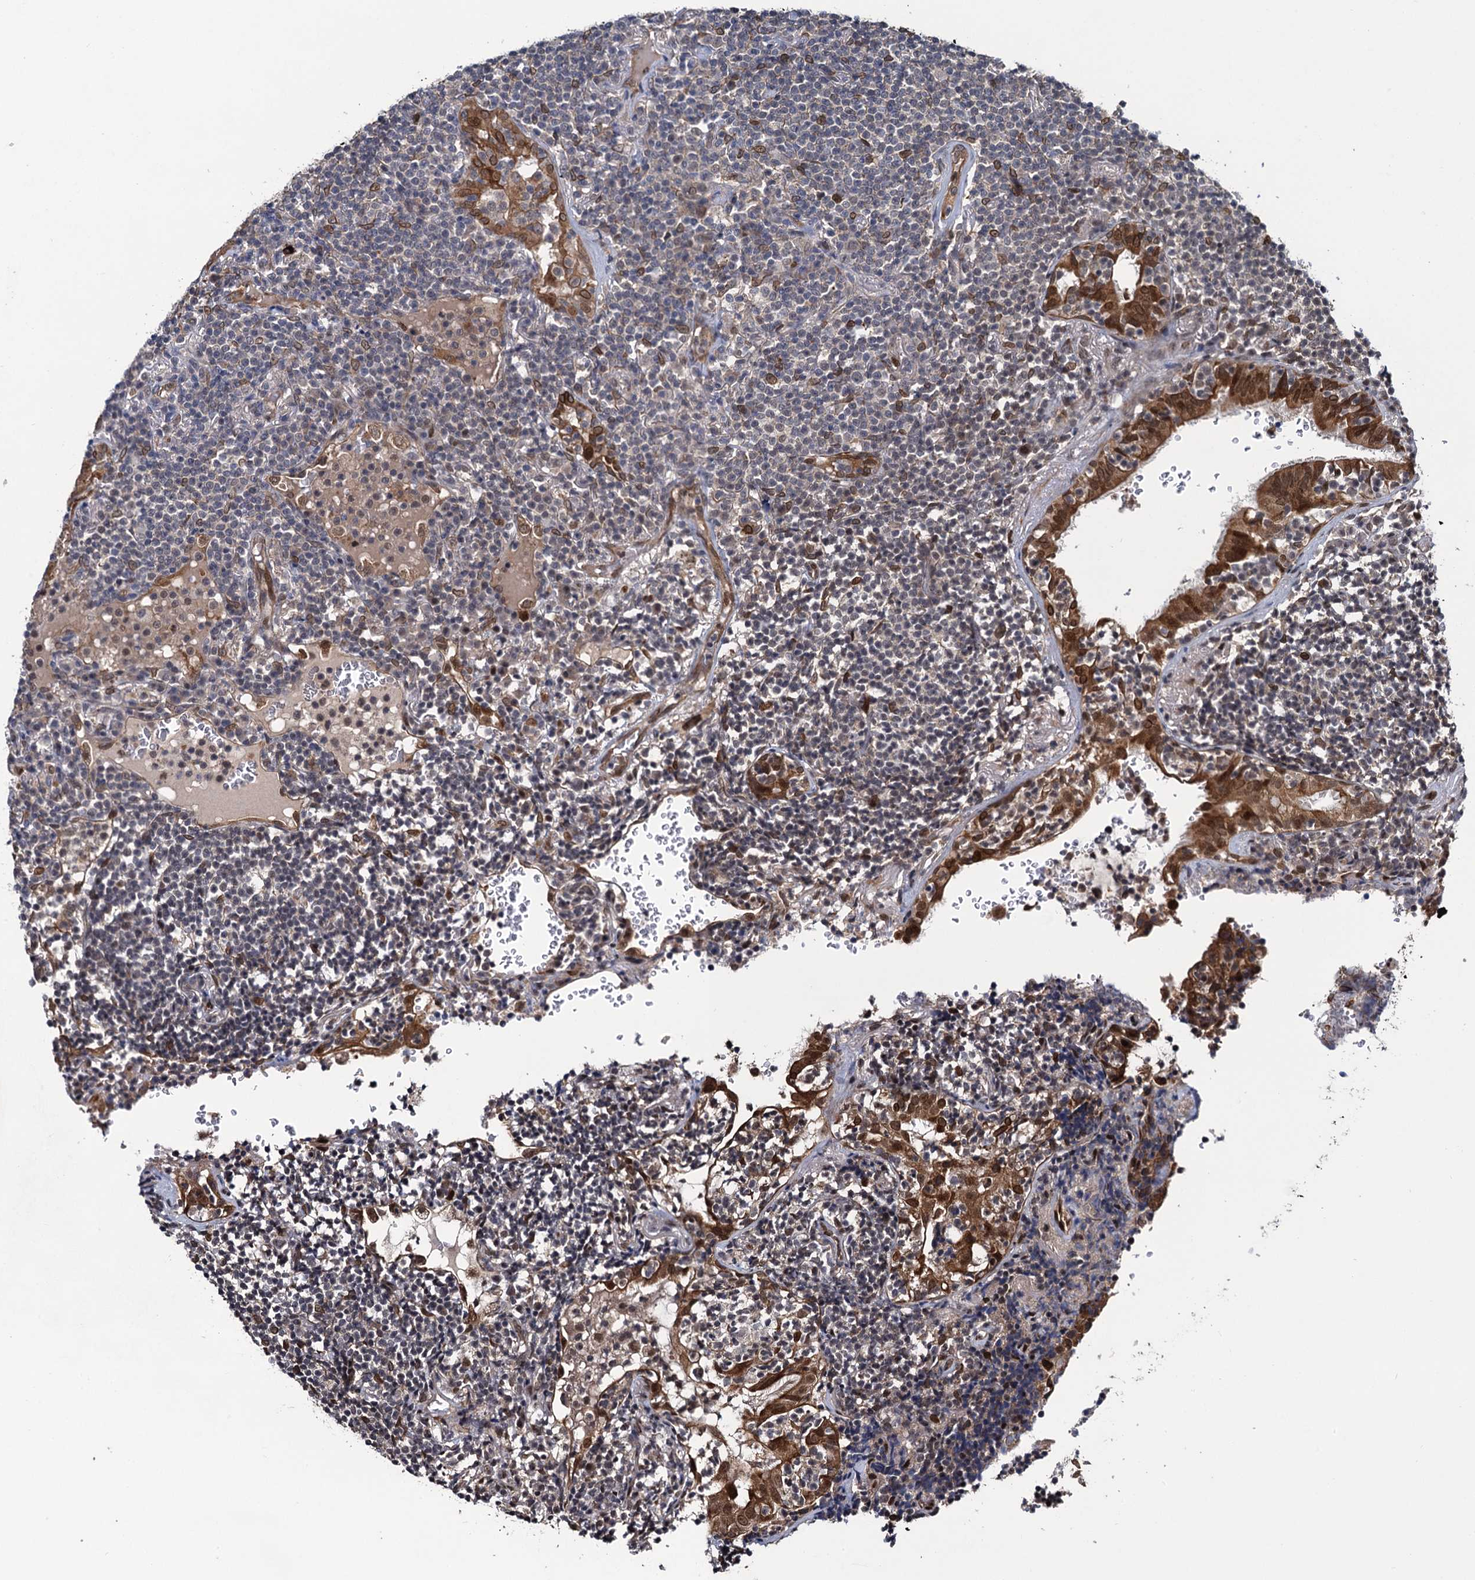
{"staining": {"intensity": "negative", "quantity": "none", "location": "none"}, "tissue": "lymphoma", "cell_type": "Tumor cells", "image_type": "cancer", "snomed": [{"axis": "morphology", "description": "Malignant lymphoma, non-Hodgkin's type, Low grade"}, {"axis": "topography", "description": "Lung"}], "caption": "This is an immunohistochemistry (IHC) image of lymphoma. There is no positivity in tumor cells.", "gene": "EVX2", "patient": {"sex": "female", "age": 71}}